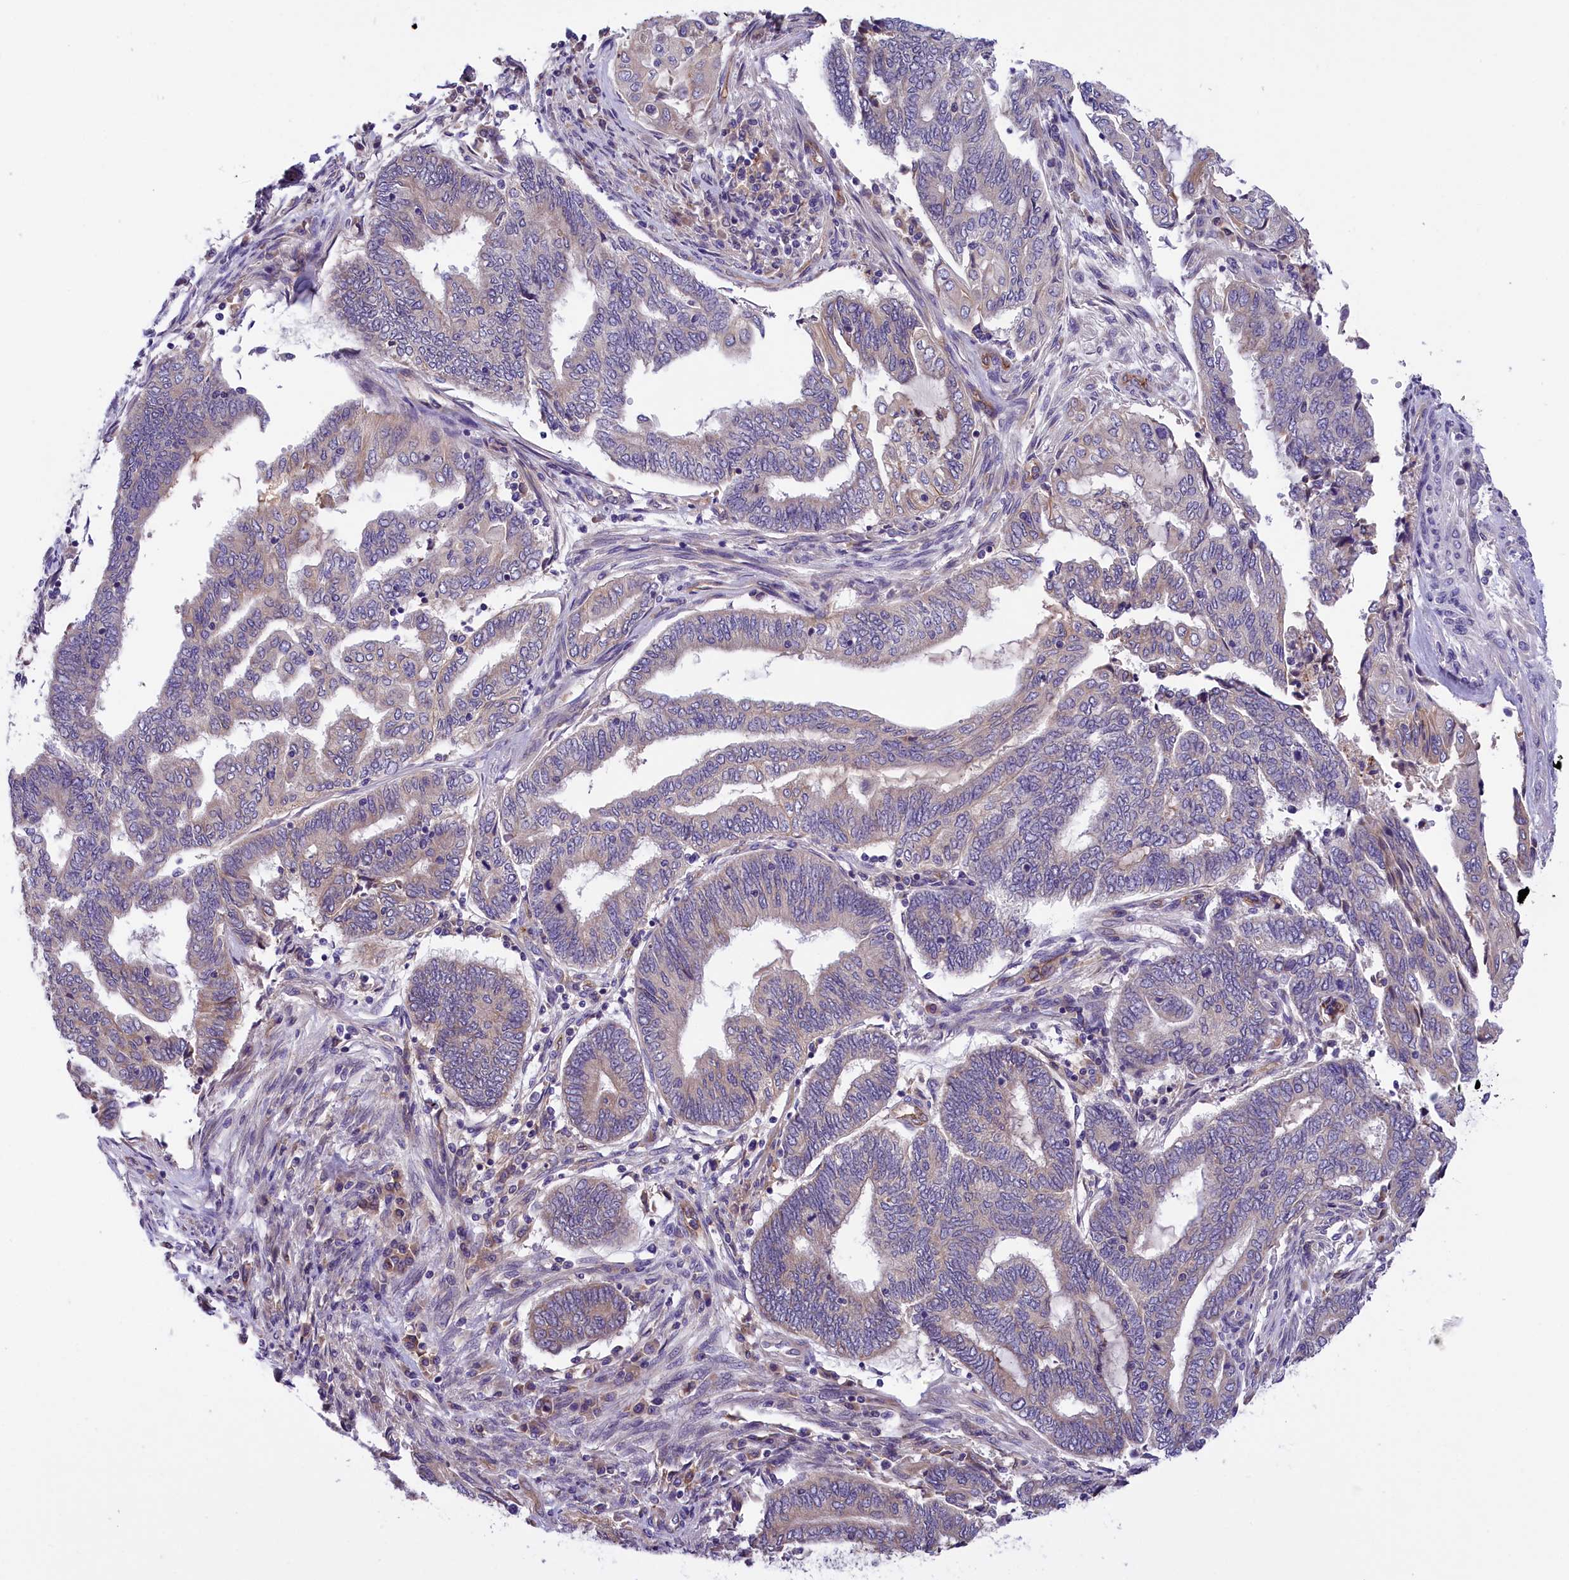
{"staining": {"intensity": "weak", "quantity": "<25%", "location": "cytoplasmic/membranous"}, "tissue": "endometrial cancer", "cell_type": "Tumor cells", "image_type": "cancer", "snomed": [{"axis": "morphology", "description": "Adenocarcinoma, NOS"}, {"axis": "topography", "description": "Uterus"}, {"axis": "topography", "description": "Endometrium"}], "caption": "IHC micrograph of neoplastic tissue: human adenocarcinoma (endometrial) stained with DAB shows no significant protein positivity in tumor cells.", "gene": "DNAJB9", "patient": {"sex": "female", "age": 70}}